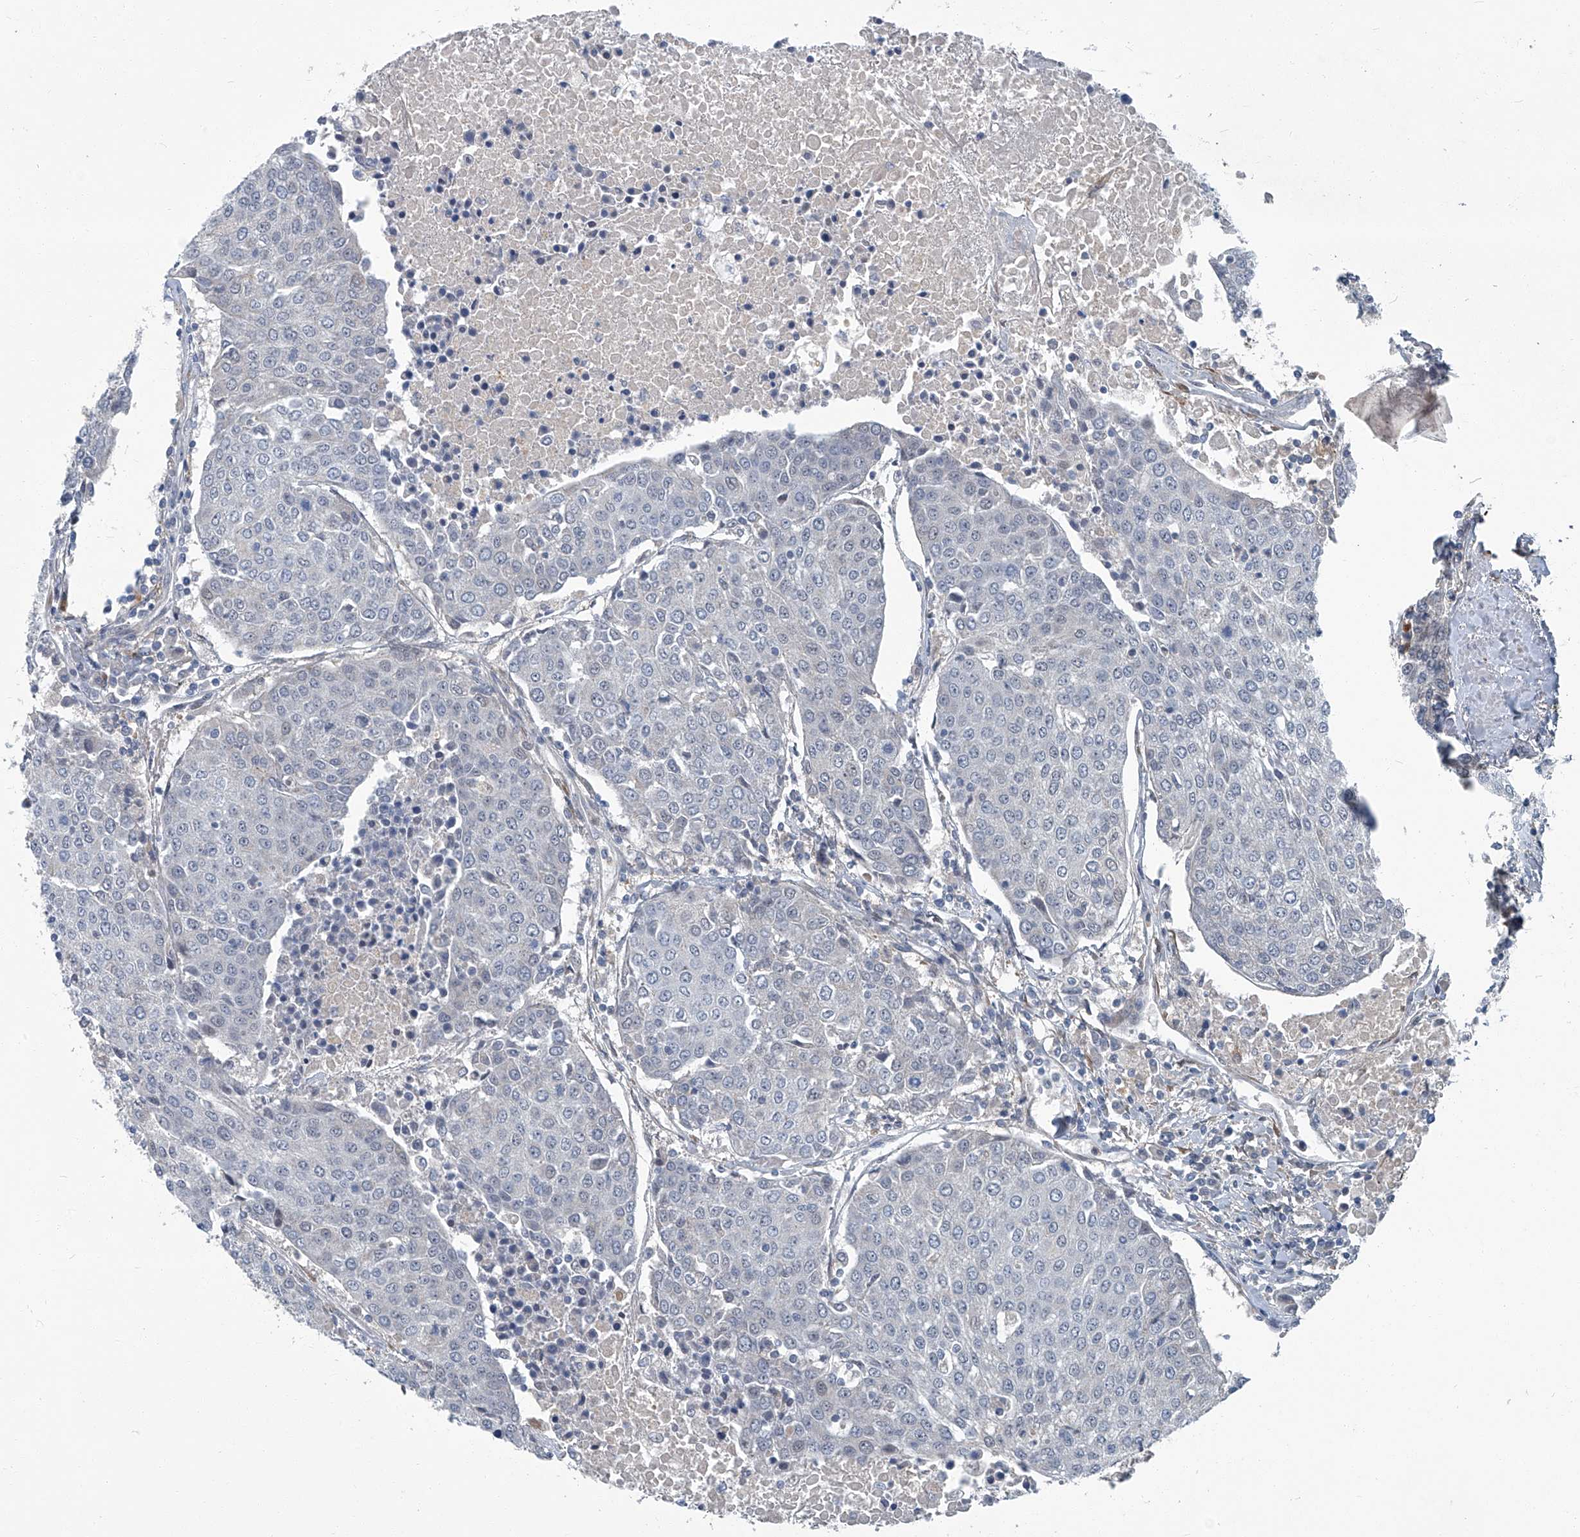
{"staining": {"intensity": "negative", "quantity": "none", "location": "none"}, "tissue": "urothelial cancer", "cell_type": "Tumor cells", "image_type": "cancer", "snomed": [{"axis": "morphology", "description": "Urothelial carcinoma, High grade"}, {"axis": "topography", "description": "Urinary bladder"}], "caption": "Human urothelial cancer stained for a protein using immunohistochemistry reveals no expression in tumor cells.", "gene": "AKNAD1", "patient": {"sex": "female", "age": 85}}